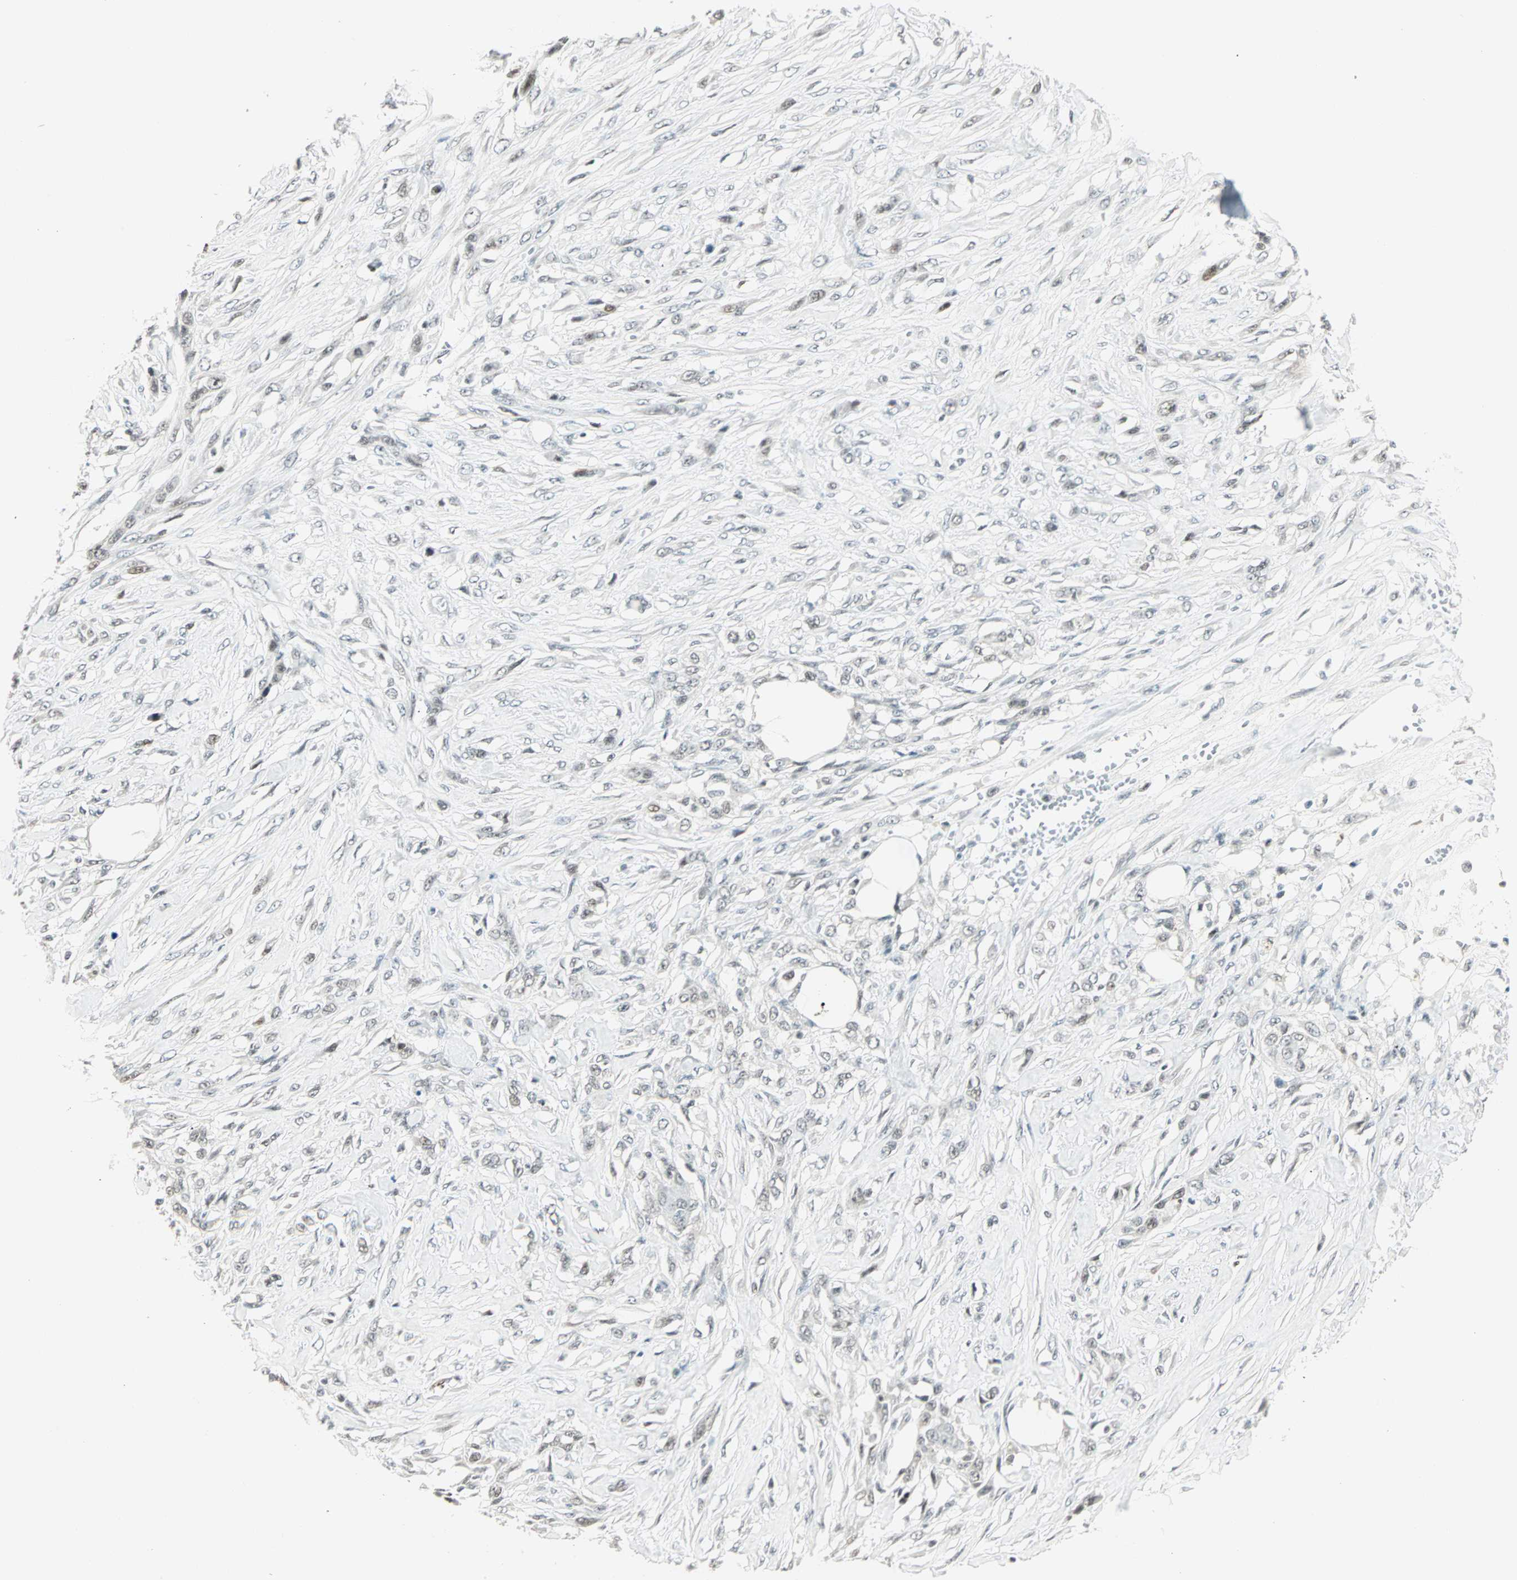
{"staining": {"intensity": "weak", "quantity": "<25%", "location": "nuclear"}, "tissue": "skin cancer", "cell_type": "Tumor cells", "image_type": "cancer", "snomed": [{"axis": "morphology", "description": "Squamous cell carcinoma, NOS"}, {"axis": "topography", "description": "Skin"}], "caption": "IHC of skin cancer (squamous cell carcinoma) exhibits no staining in tumor cells.", "gene": "SIN3A", "patient": {"sex": "female", "age": 59}}